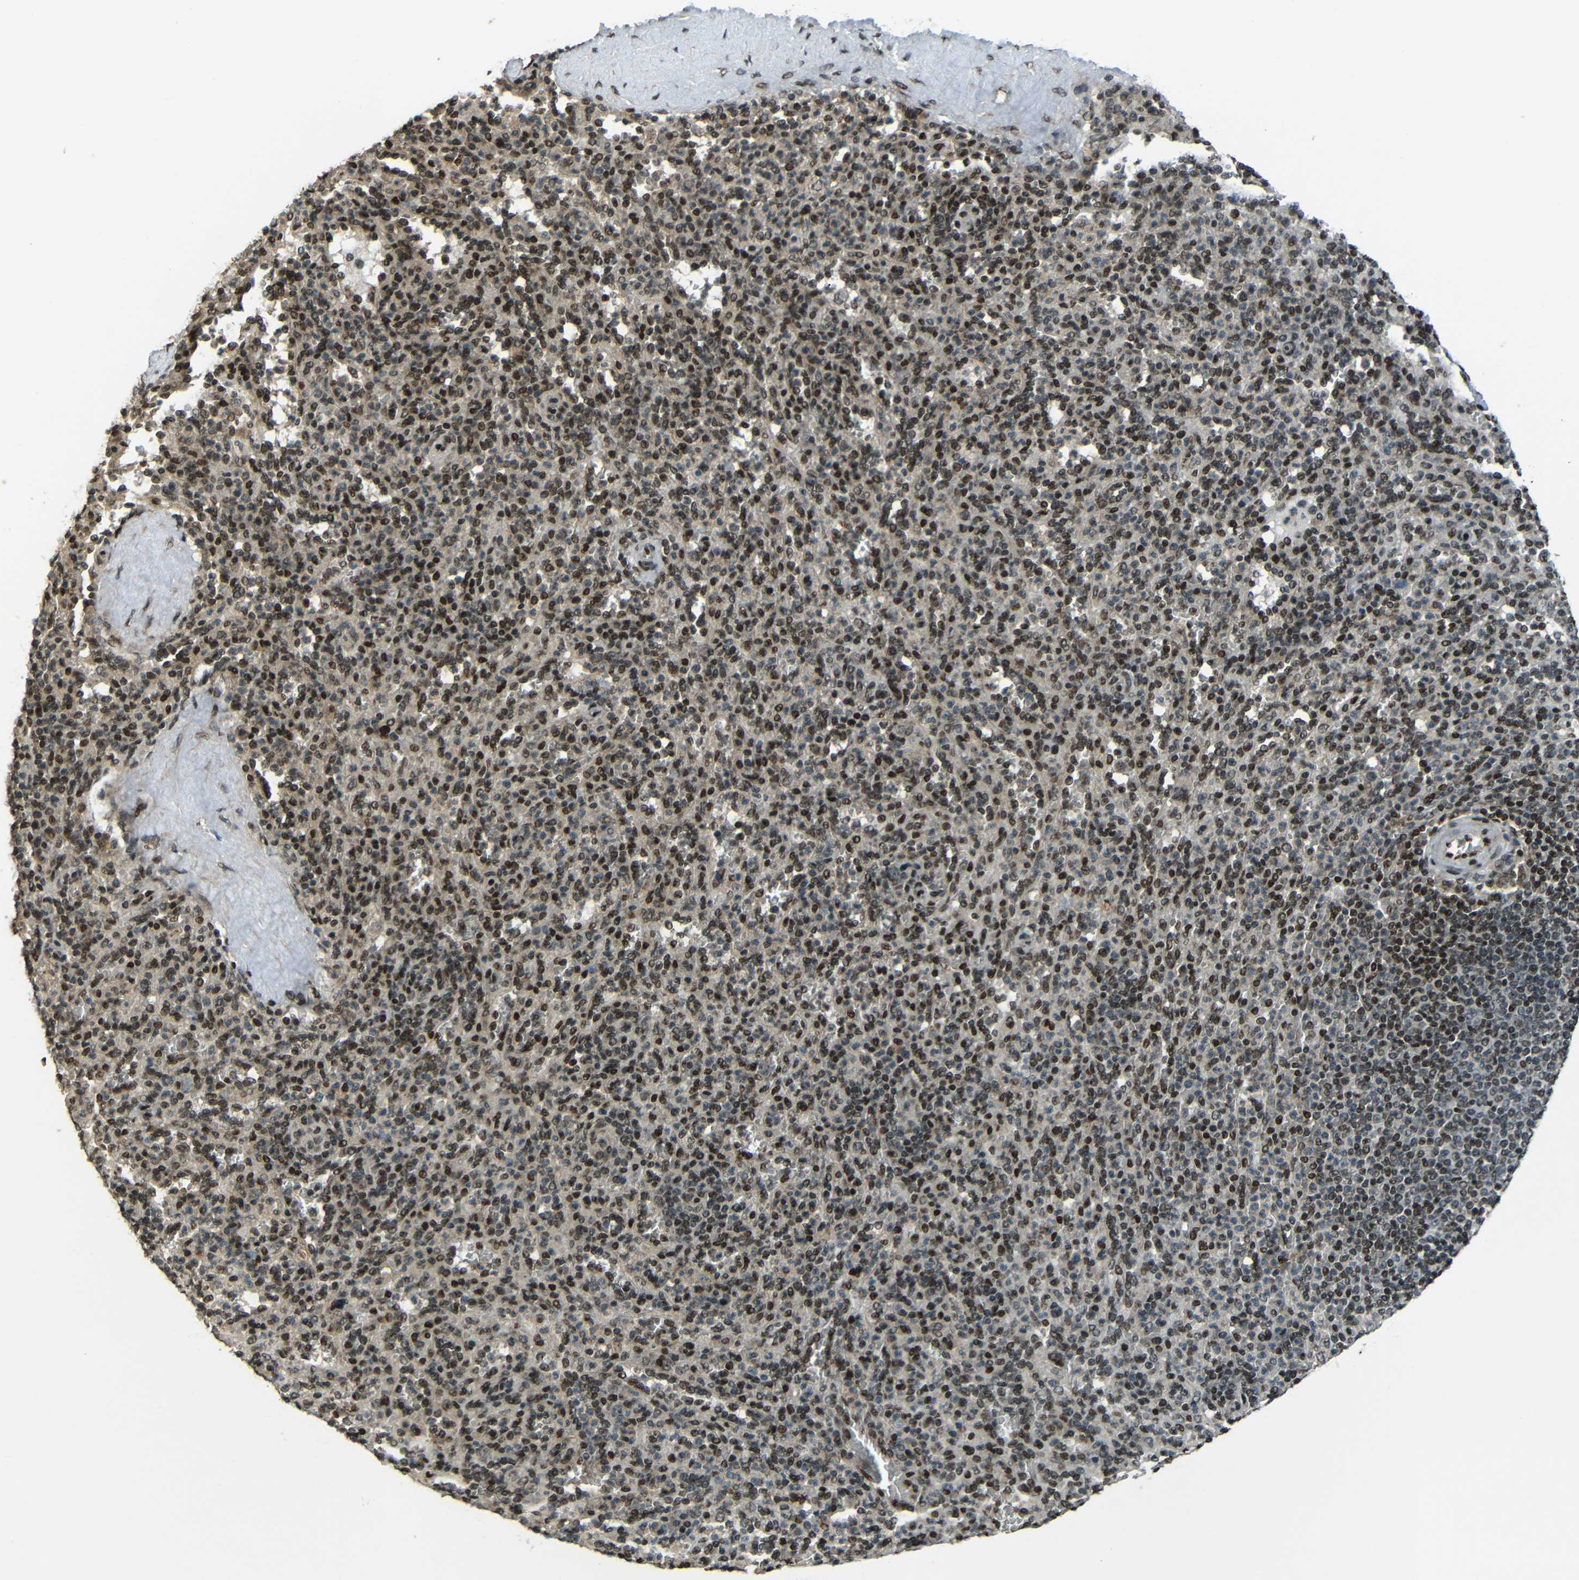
{"staining": {"intensity": "strong", "quantity": ">75%", "location": "nuclear"}, "tissue": "spleen", "cell_type": "Cells in red pulp", "image_type": "normal", "snomed": [{"axis": "morphology", "description": "Normal tissue, NOS"}, {"axis": "topography", "description": "Spleen"}], "caption": "Protein staining demonstrates strong nuclear positivity in approximately >75% of cells in red pulp in normal spleen.", "gene": "PSIP1", "patient": {"sex": "male", "age": 36}}